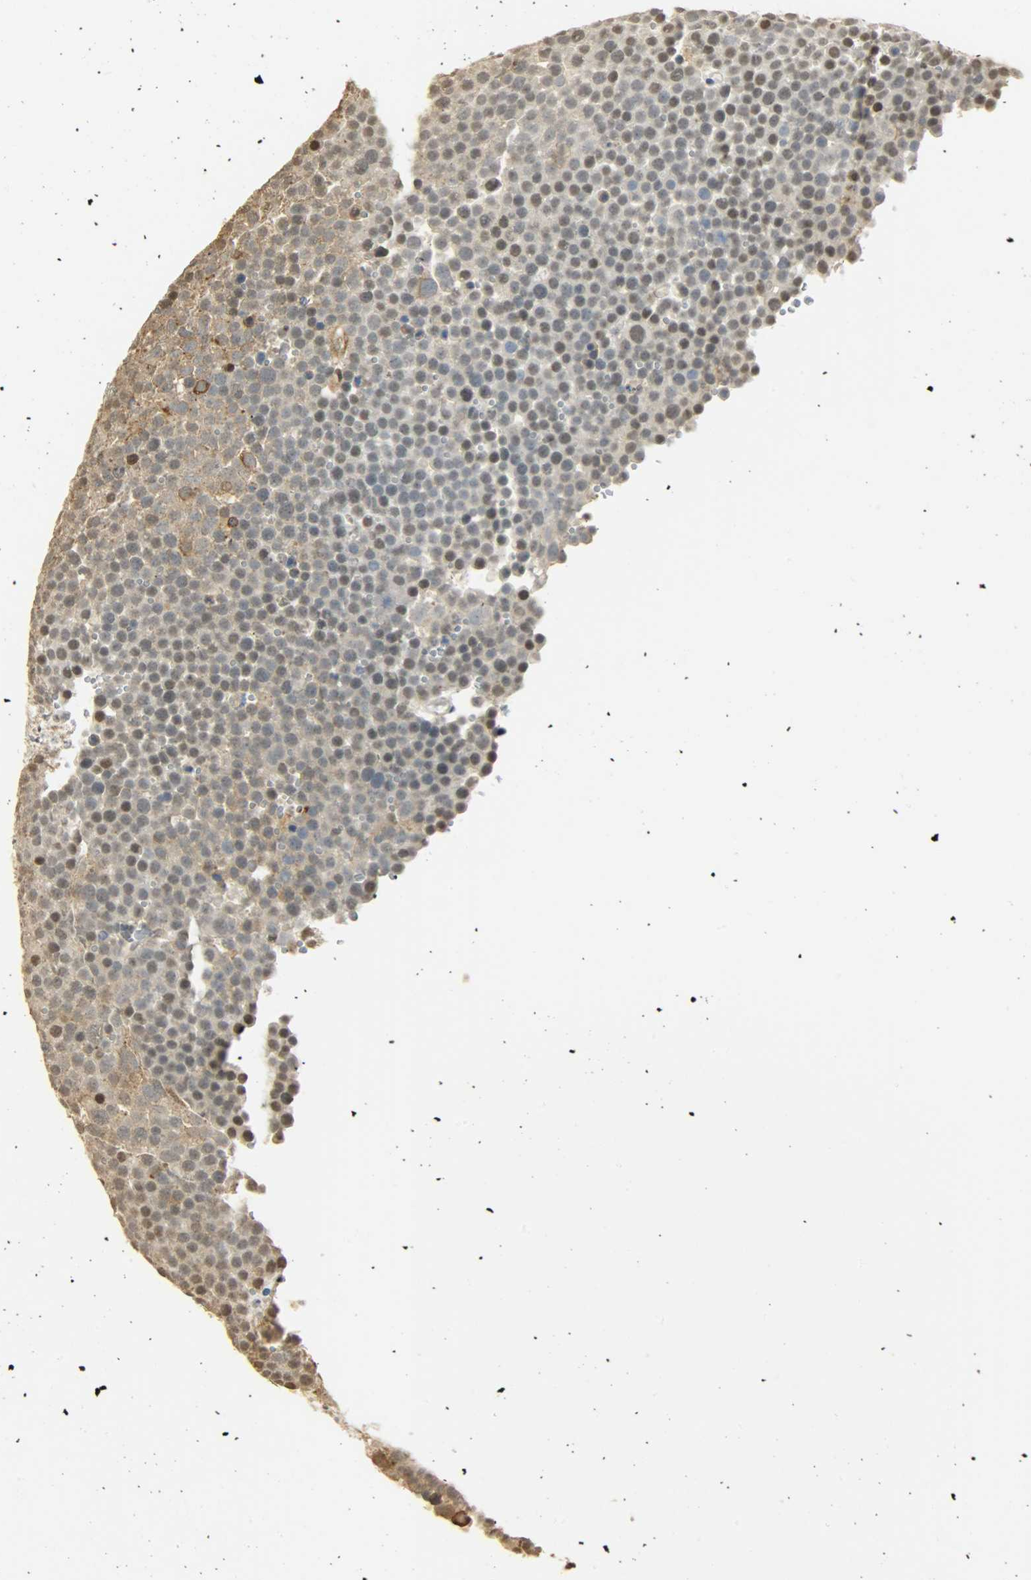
{"staining": {"intensity": "weak", "quantity": ">75%", "location": "nuclear"}, "tissue": "testis cancer", "cell_type": "Tumor cells", "image_type": "cancer", "snomed": [{"axis": "morphology", "description": "Seminoma, NOS"}, {"axis": "topography", "description": "Testis"}], "caption": "Immunohistochemistry (IHC) photomicrograph of neoplastic tissue: human testis cancer (seminoma) stained using IHC shows low levels of weak protein expression localized specifically in the nuclear of tumor cells, appearing as a nuclear brown color.", "gene": "NGFR", "patient": {"sex": "male", "age": 71}}